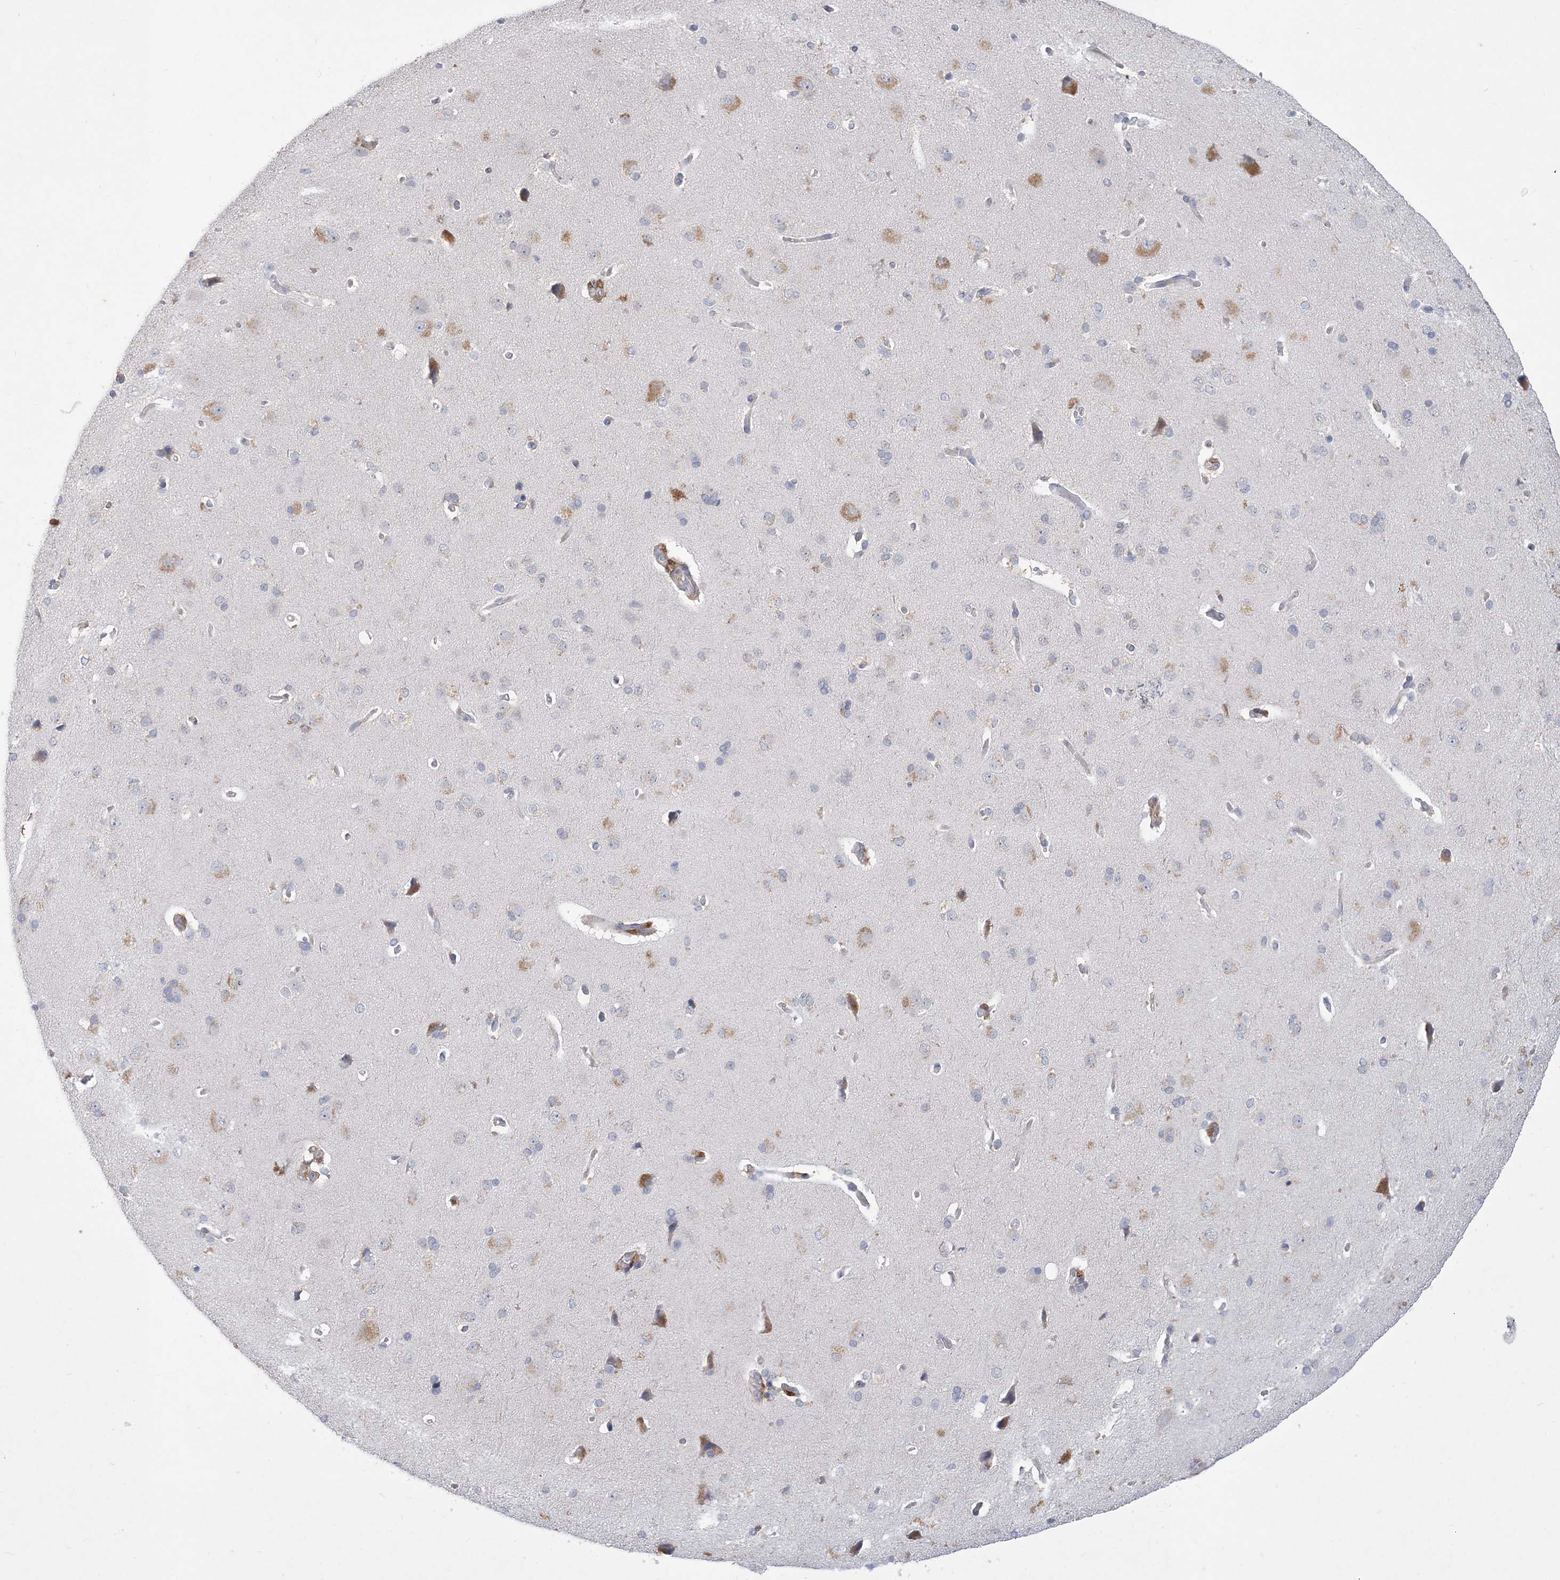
{"staining": {"intensity": "negative", "quantity": "none", "location": "none"}, "tissue": "cerebral cortex", "cell_type": "Endothelial cells", "image_type": "normal", "snomed": [{"axis": "morphology", "description": "Normal tissue, NOS"}, {"axis": "topography", "description": "Cerebral cortex"}], "caption": "DAB (3,3'-diaminobenzidine) immunohistochemical staining of benign human cerebral cortex demonstrates no significant positivity in endothelial cells.", "gene": "TSPEAR", "patient": {"sex": "male", "age": 62}}